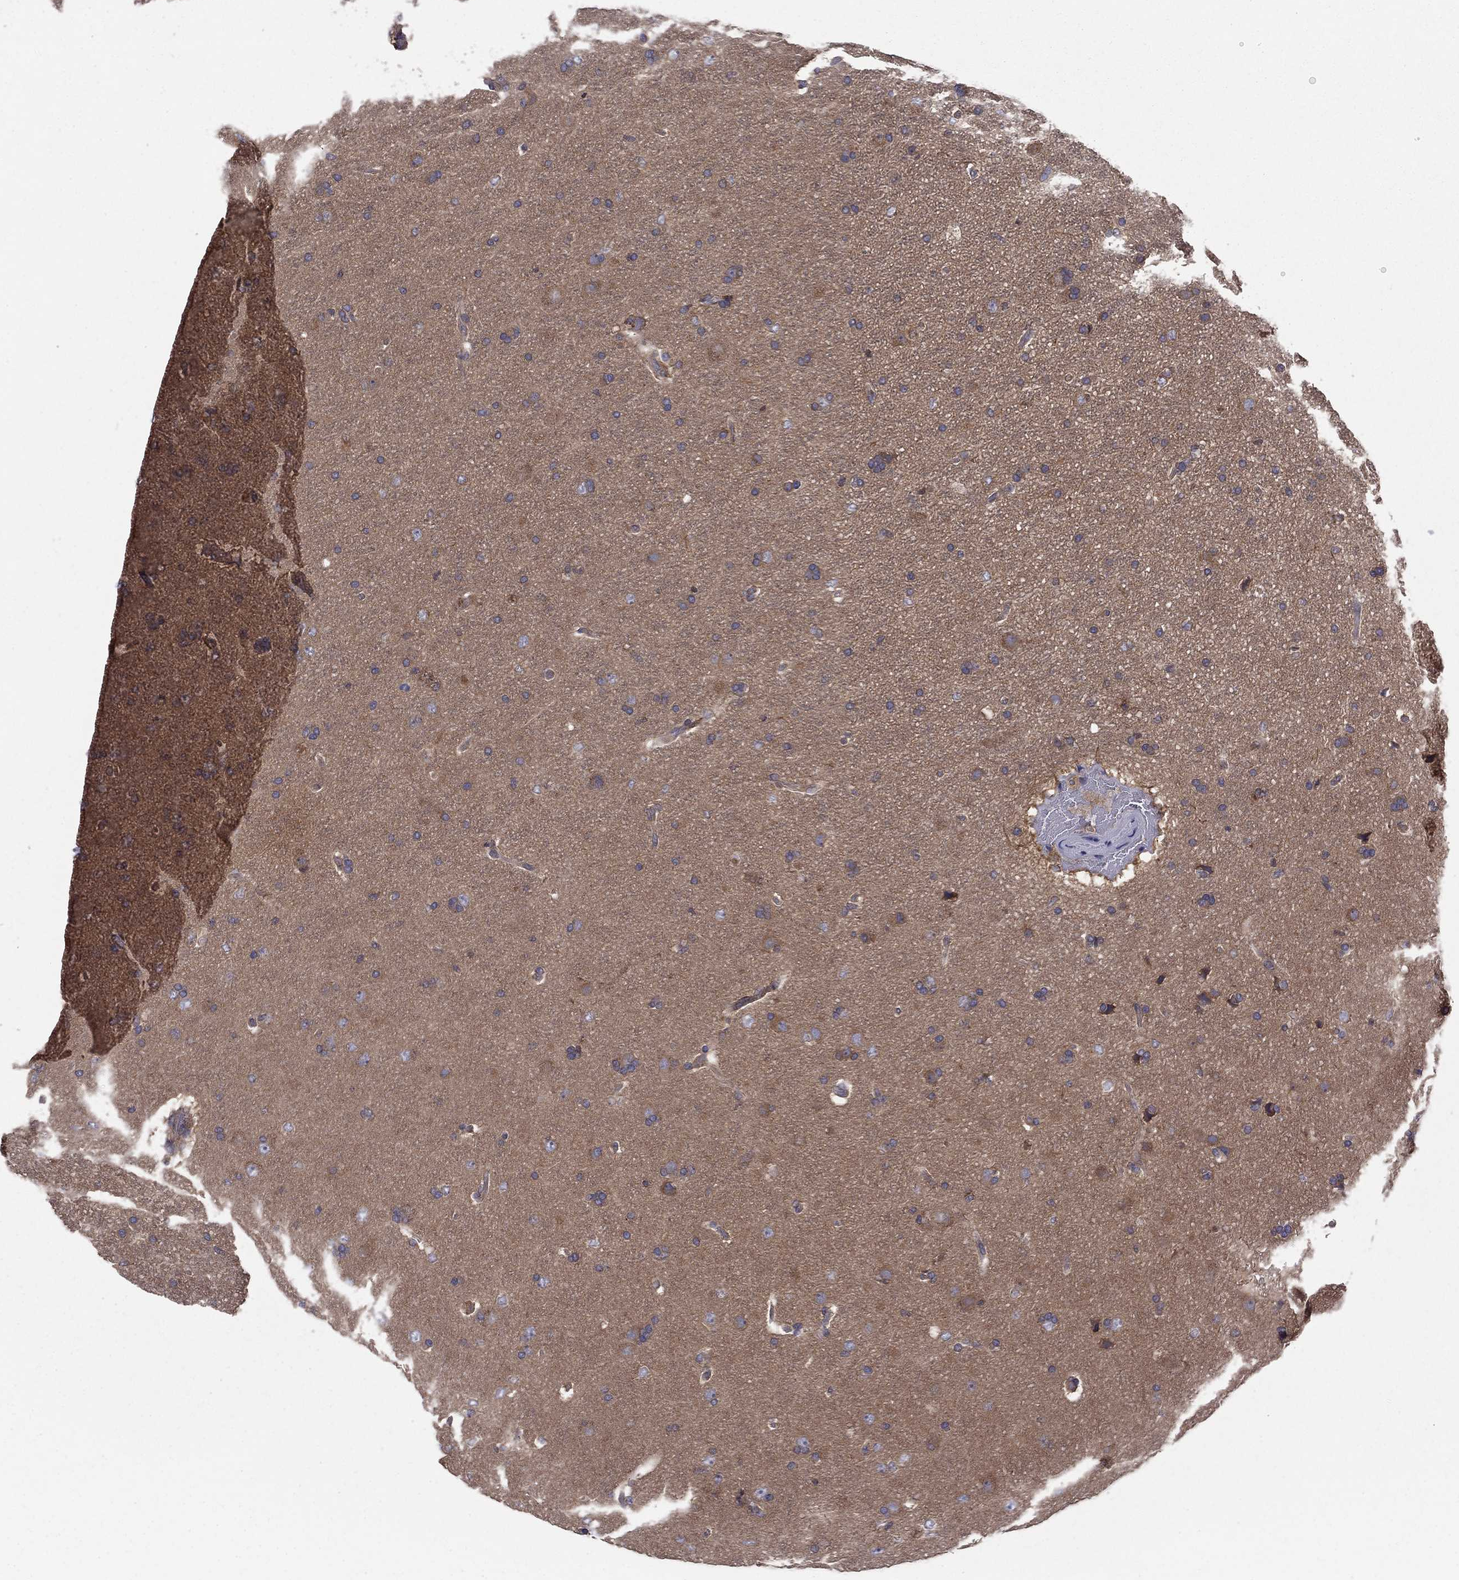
{"staining": {"intensity": "moderate", "quantity": "<25%", "location": "cytoplasmic/membranous"}, "tissue": "glioma", "cell_type": "Tumor cells", "image_type": "cancer", "snomed": [{"axis": "morphology", "description": "Glioma, malignant, NOS"}, {"axis": "topography", "description": "Cerebral cortex"}], "caption": "The histopathology image demonstrates staining of glioma (malignant), revealing moderate cytoplasmic/membranous protein positivity (brown color) within tumor cells. Nuclei are stained in blue.", "gene": "RNF123", "patient": {"sex": "male", "age": 58}}